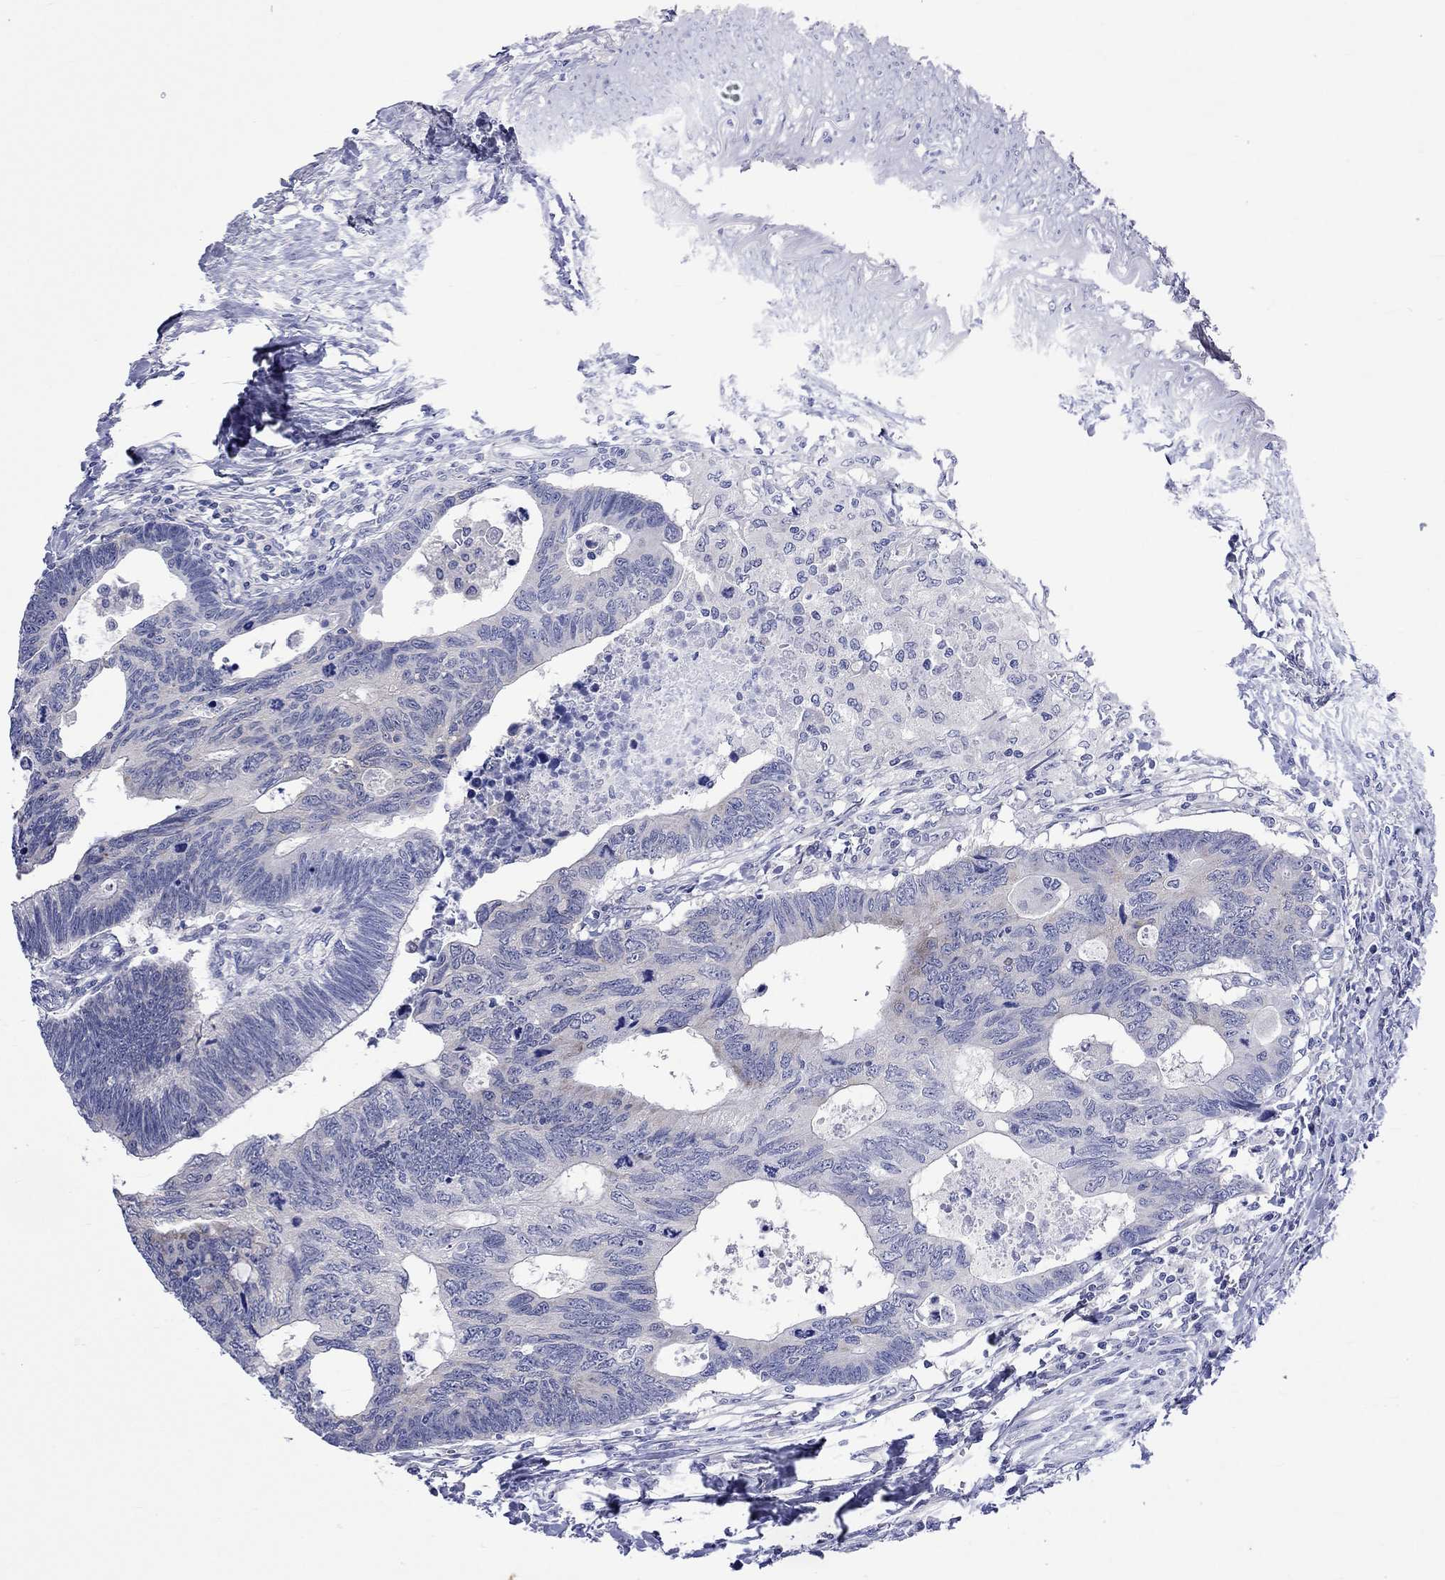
{"staining": {"intensity": "weak", "quantity": "<25%", "location": "cytoplasmic/membranous"}, "tissue": "colorectal cancer", "cell_type": "Tumor cells", "image_type": "cancer", "snomed": [{"axis": "morphology", "description": "Adenocarcinoma, NOS"}, {"axis": "topography", "description": "Colon"}], "caption": "There is no significant positivity in tumor cells of colorectal adenocarcinoma. (Stains: DAB IHC with hematoxylin counter stain, Microscopy: brightfield microscopy at high magnification).", "gene": "CERS1", "patient": {"sex": "female", "age": 77}}